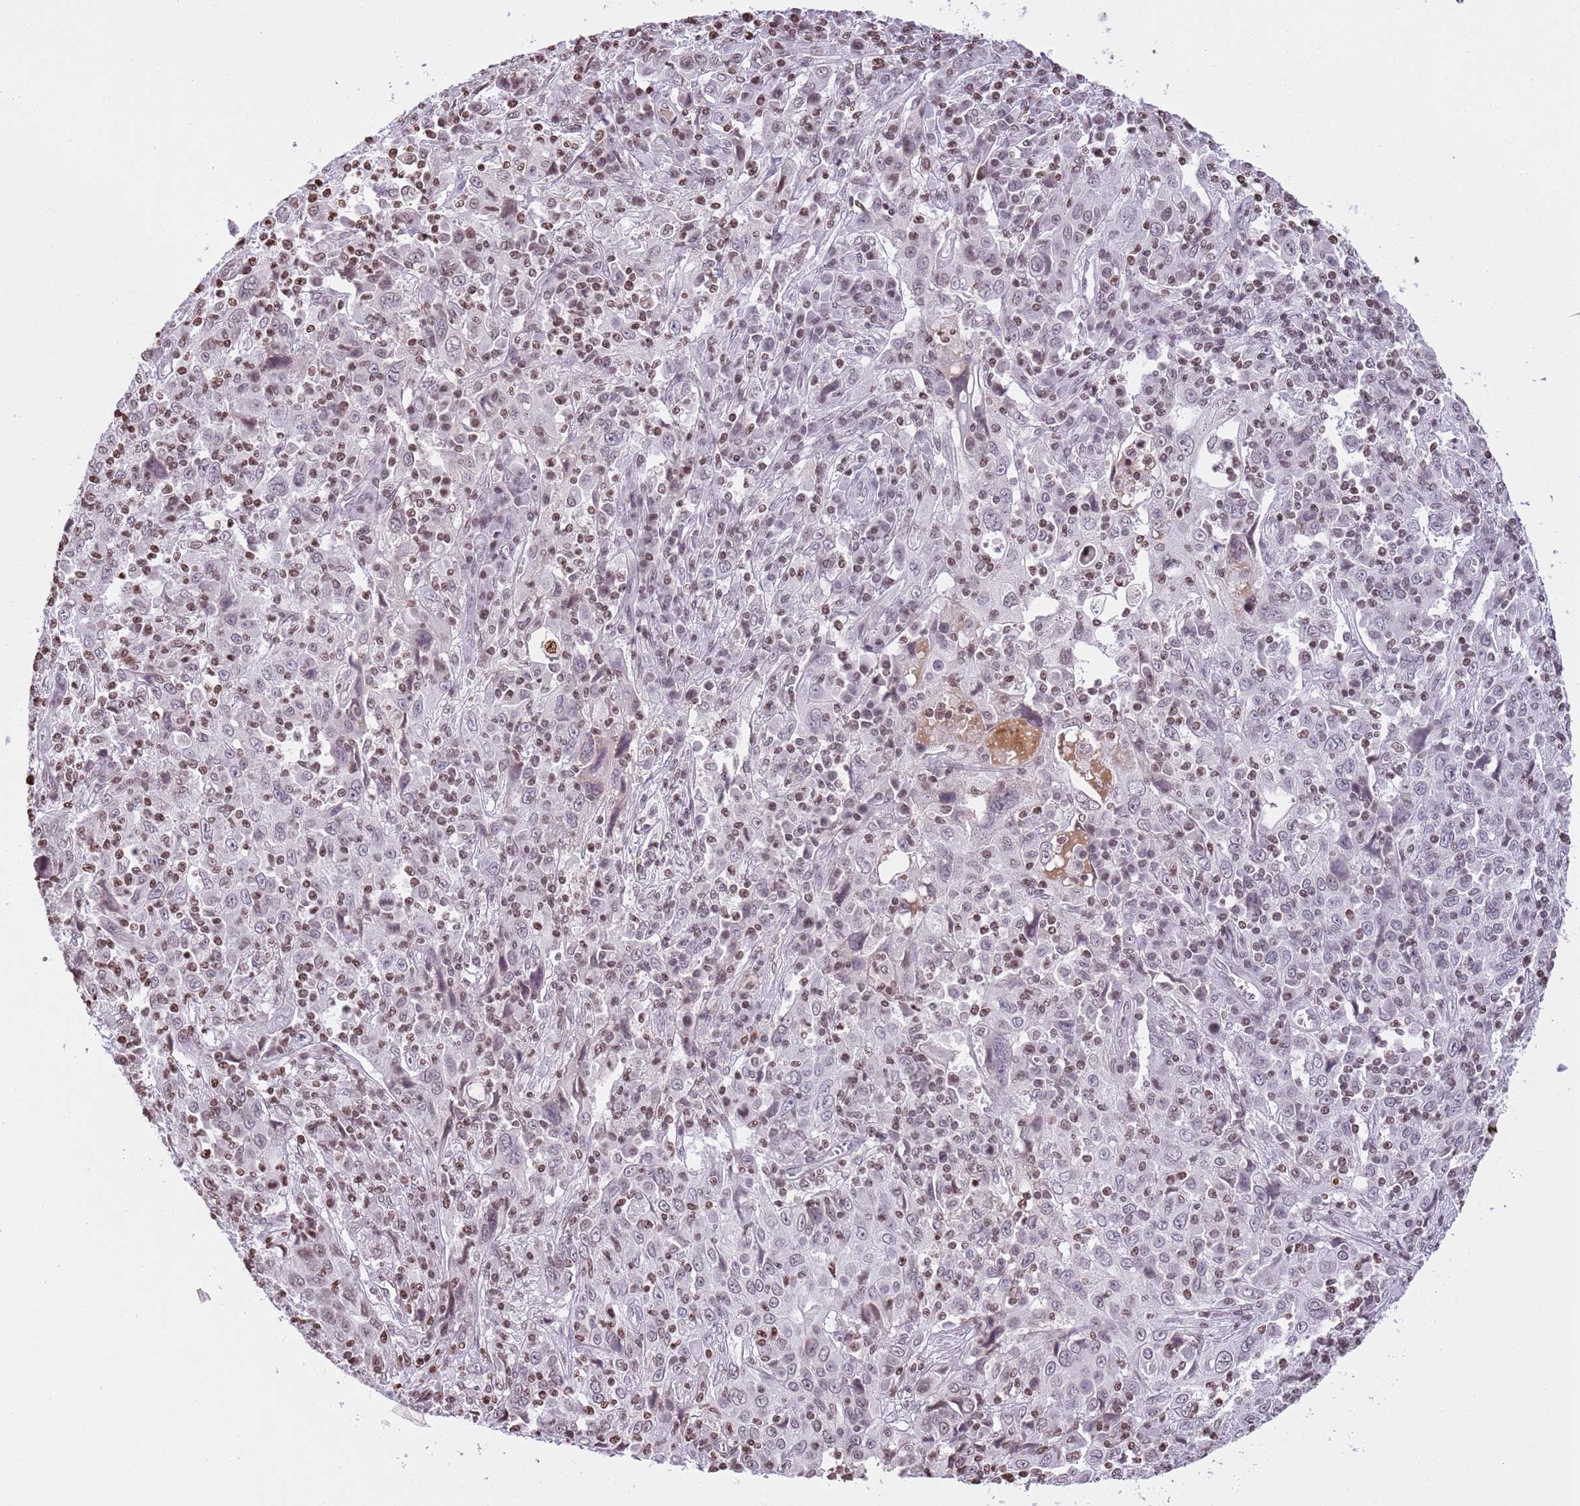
{"staining": {"intensity": "negative", "quantity": "none", "location": "none"}, "tissue": "cervical cancer", "cell_type": "Tumor cells", "image_type": "cancer", "snomed": [{"axis": "morphology", "description": "Squamous cell carcinoma, NOS"}, {"axis": "topography", "description": "Cervix"}], "caption": "The image reveals no staining of tumor cells in cervical cancer (squamous cell carcinoma). (Immunohistochemistry, brightfield microscopy, high magnification).", "gene": "KPNA3", "patient": {"sex": "female", "age": 46}}